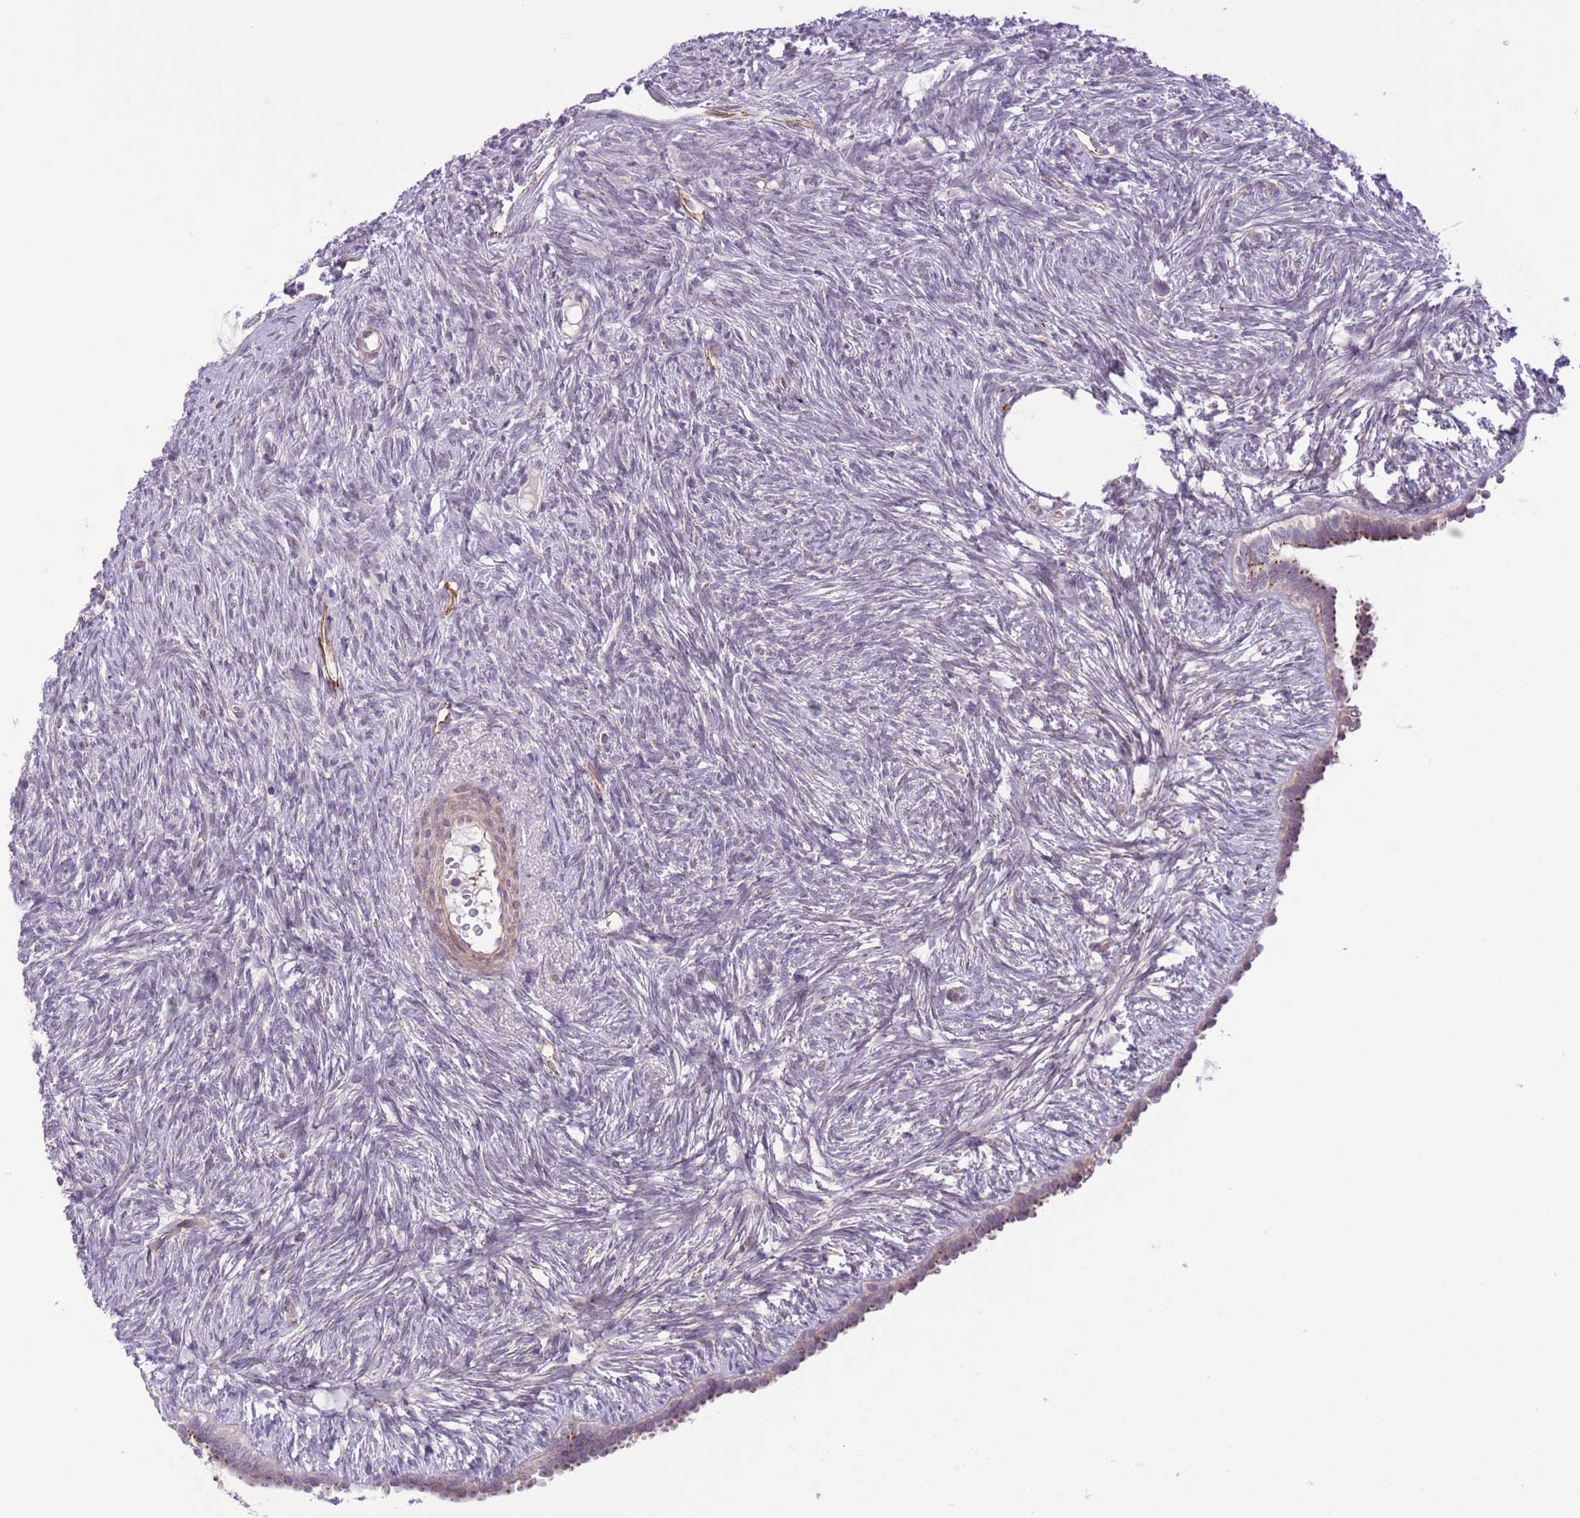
{"staining": {"intensity": "weak", "quantity": ">75%", "location": "cytoplasmic/membranous"}, "tissue": "ovary", "cell_type": "Follicle cells", "image_type": "normal", "snomed": [{"axis": "morphology", "description": "Normal tissue, NOS"}, {"axis": "topography", "description": "Ovary"}], "caption": "Protein staining of benign ovary exhibits weak cytoplasmic/membranous expression in approximately >75% of follicle cells.", "gene": "ZBED5", "patient": {"sex": "female", "age": 51}}